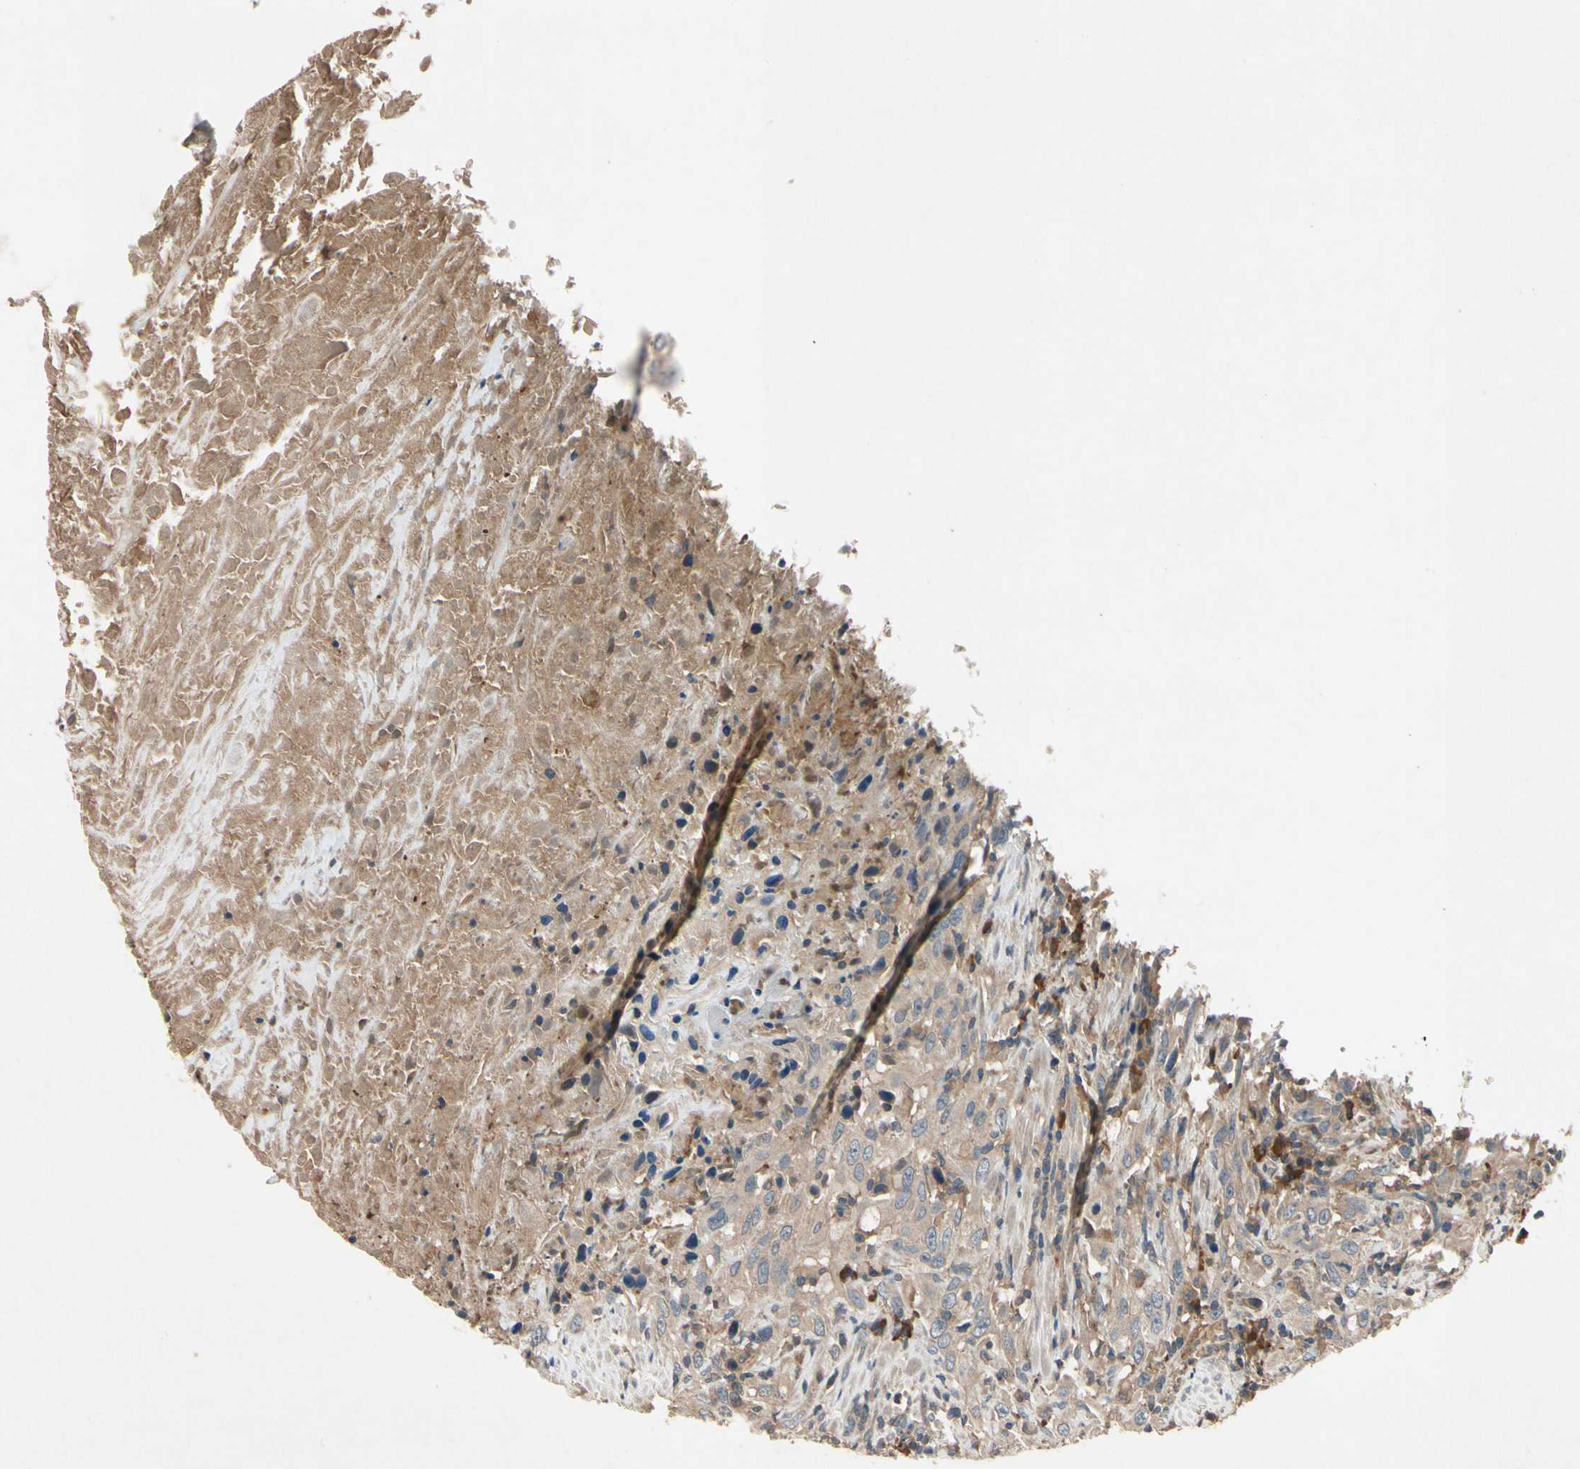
{"staining": {"intensity": "weak", "quantity": ">75%", "location": "cytoplasmic/membranous"}, "tissue": "urothelial cancer", "cell_type": "Tumor cells", "image_type": "cancer", "snomed": [{"axis": "morphology", "description": "Urothelial carcinoma, High grade"}, {"axis": "topography", "description": "Urinary bladder"}], "caption": "Protein expression analysis of urothelial carcinoma (high-grade) reveals weak cytoplasmic/membranous expression in about >75% of tumor cells.", "gene": "IL1RL1", "patient": {"sex": "male", "age": 61}}